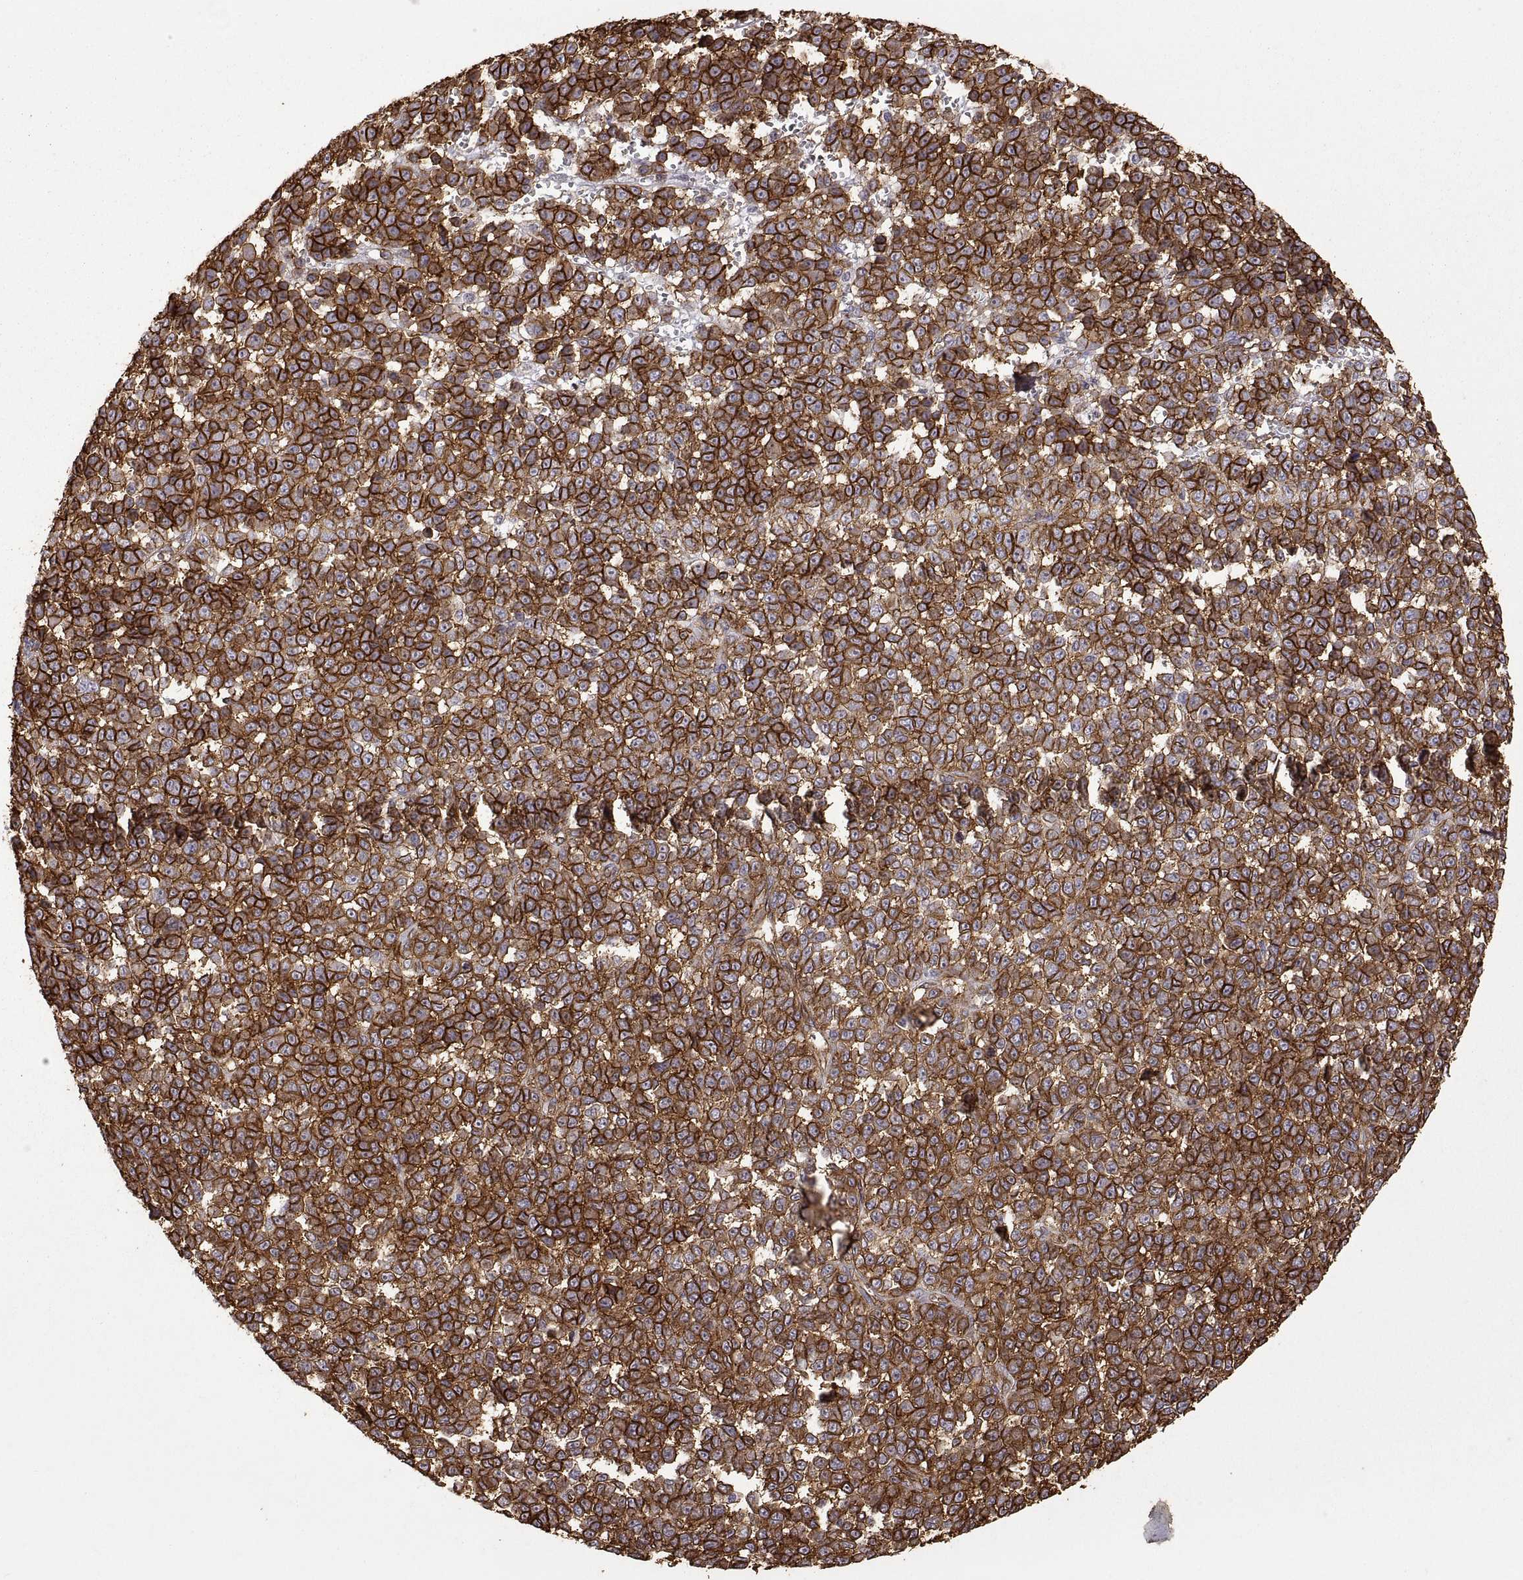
{"staining": {"intensity": "strong", "quantity": ">75%", "location": "cytoplasmic/membranous"}, "tissue": "melanoma", "cell_type": "Tumor cells", "image_type": "cancer", "snomed": [{"axis": "morphology", "description": "Malignant melanoma, NOS"}, {"axis": "topography", "description": "Skin"}], "caption": "This micrograph demonstrates immunohistochemistry (IHC) staining of melanoma, with high strong cytoplasmic/membranous positivity in about >75% of tumor cells.", "gene": "S100A10", "patient": {"sex": "female", "age": 95}}